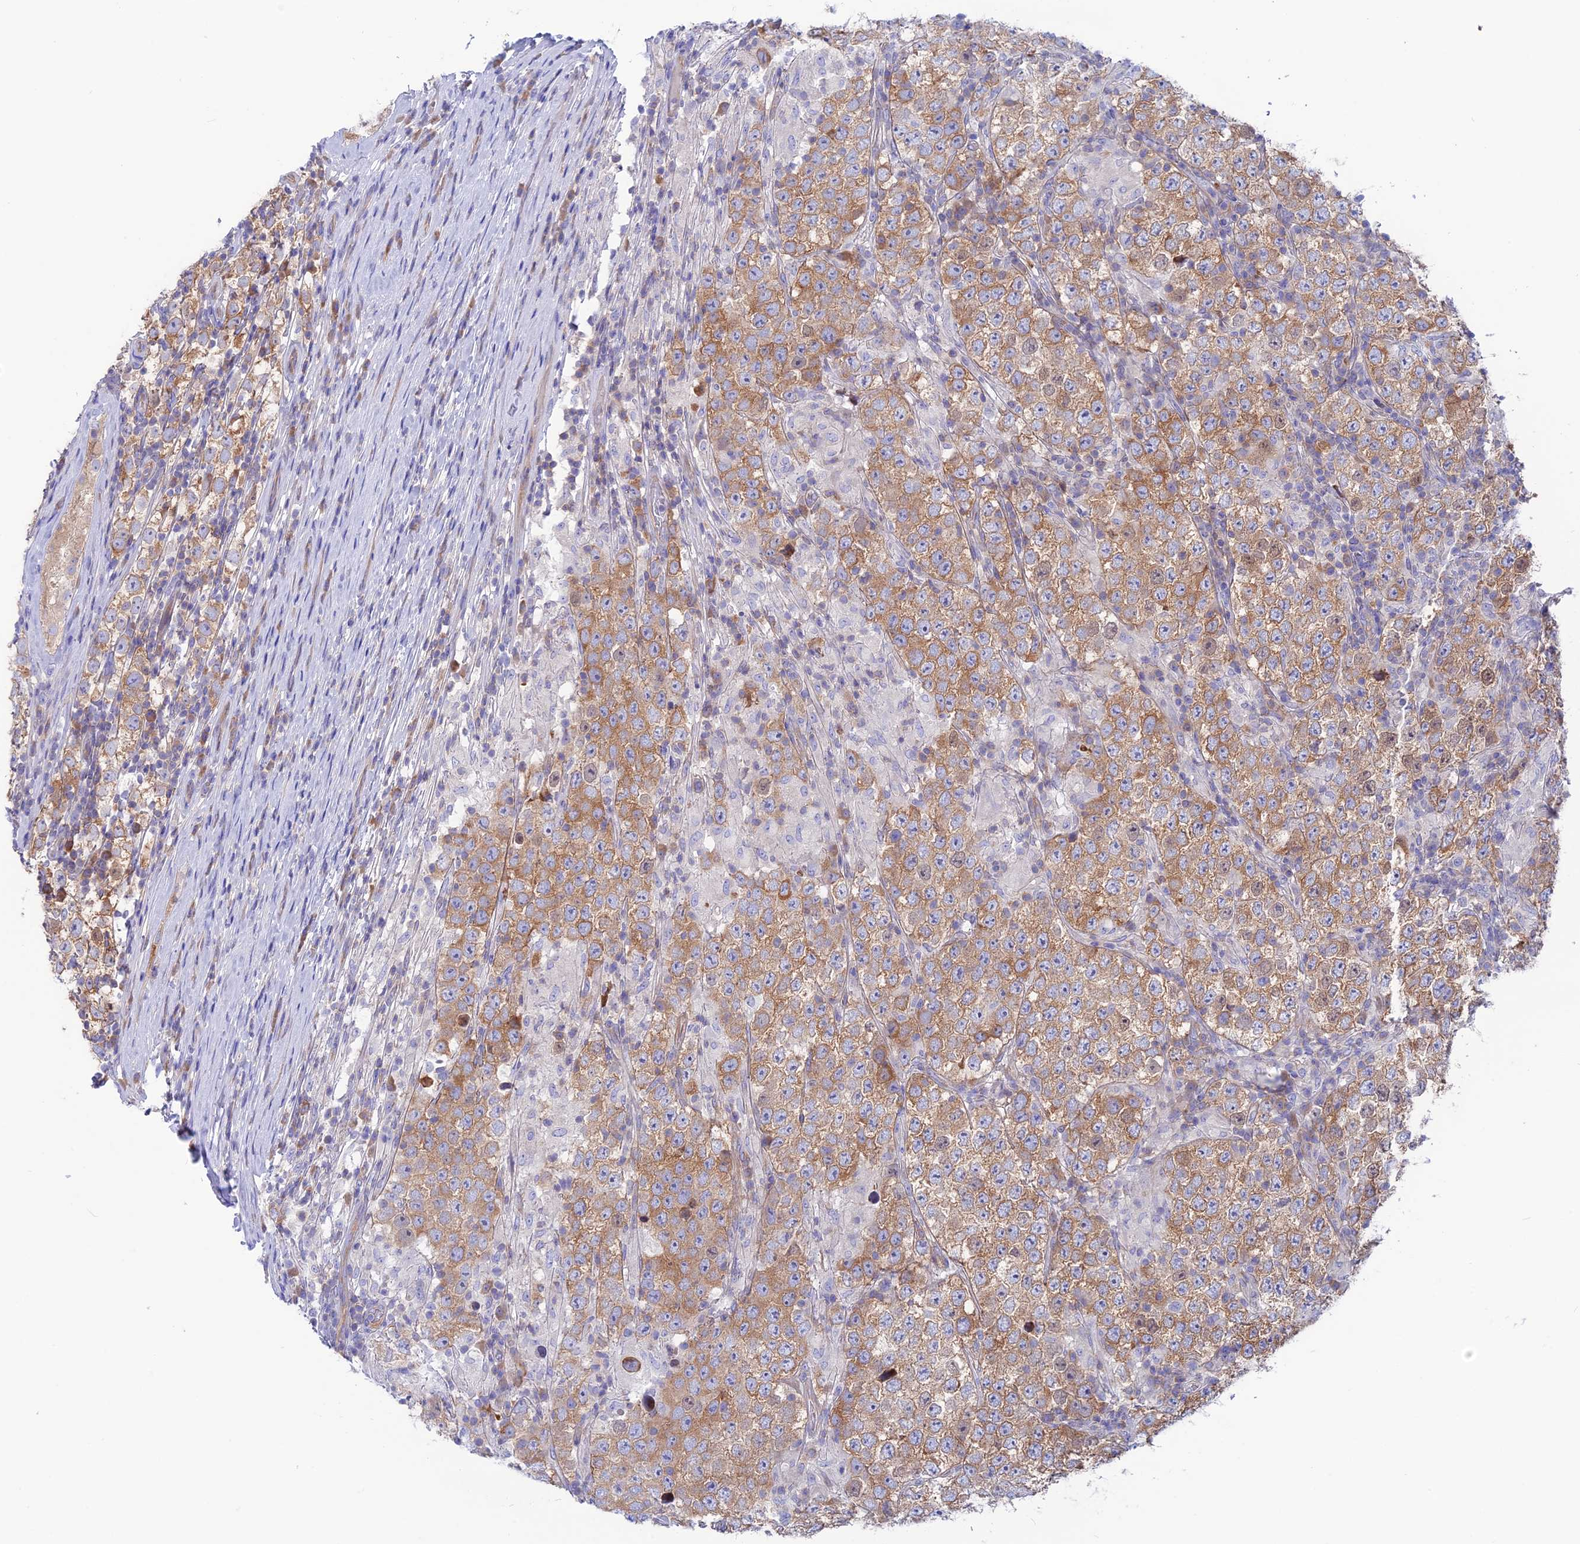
{"staining": {"intensity": "moderate", "quantity": ">75%", "location": "cytoplasmic/membranous"}, "tissue": "testis cancer", "cell_type": "Tumor cells", "image_type": "cancer", "snomed": [{"axis": "morphology", "description": "Normal tissue, NOS"}, {"axis": "morphology", "description": "Urothelial carcinoma, High grade"}, {"axis": "morphology", "description": "Seminoma, NOS"}, {"axis": "morphology", "description": "Carcinoma, Embryonal, NOS"}, {"axis": "topography", "description": "Urinary bladder"}, {"axis": "topography", "description": "Testis"}], "caption": "Brown immunohistochemical staining in seminoma (testis) demonstrates moderate cytoplasmic/membranous expression in about >75% of tumor cells. (DAB IHC with brightfield microscopy, high magnification).", "gene": "LZTFL1", "patient": {"sex": "male", "age": 41}}